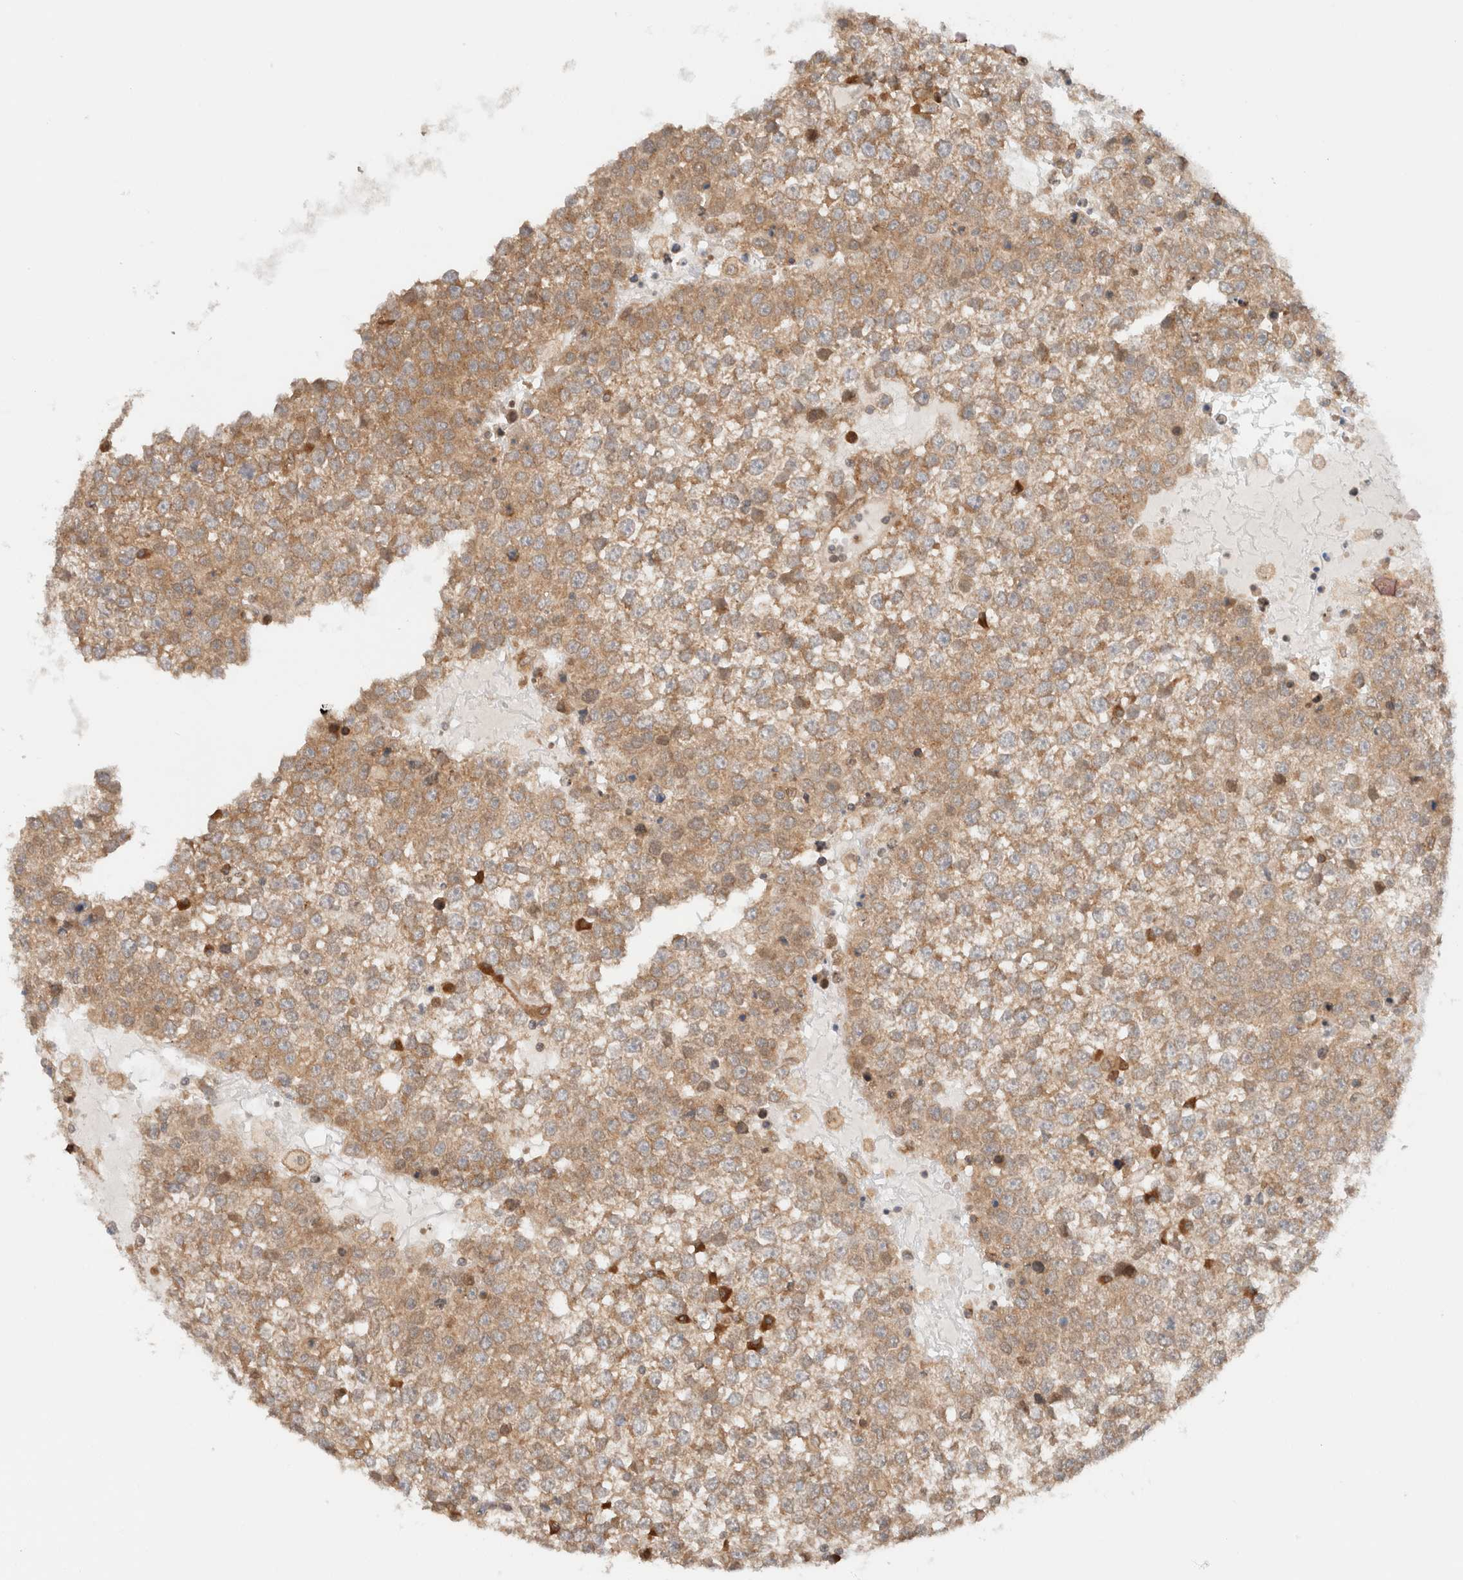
{"staining": {"intensity": "moderate", "quantity": ">75%", "location": "cytoplasmic/membranous"}, "tissue": "testis cancer", "cell_type": "Tumor cells", "image_type": "cancer", "snomed": [{"axis": "morphology", "description": "Seminoma, NOS"}, {"axis": "topography", "description": "Testis"}], "caption": "This image shows IHC staining of human seminoma (testis), with medium moderate cytoplasmic/membranous staining in approximately >75% of tumor cells.", "gene": "ARFGEF2", "patient": {"sex": "male", "age": 65}}